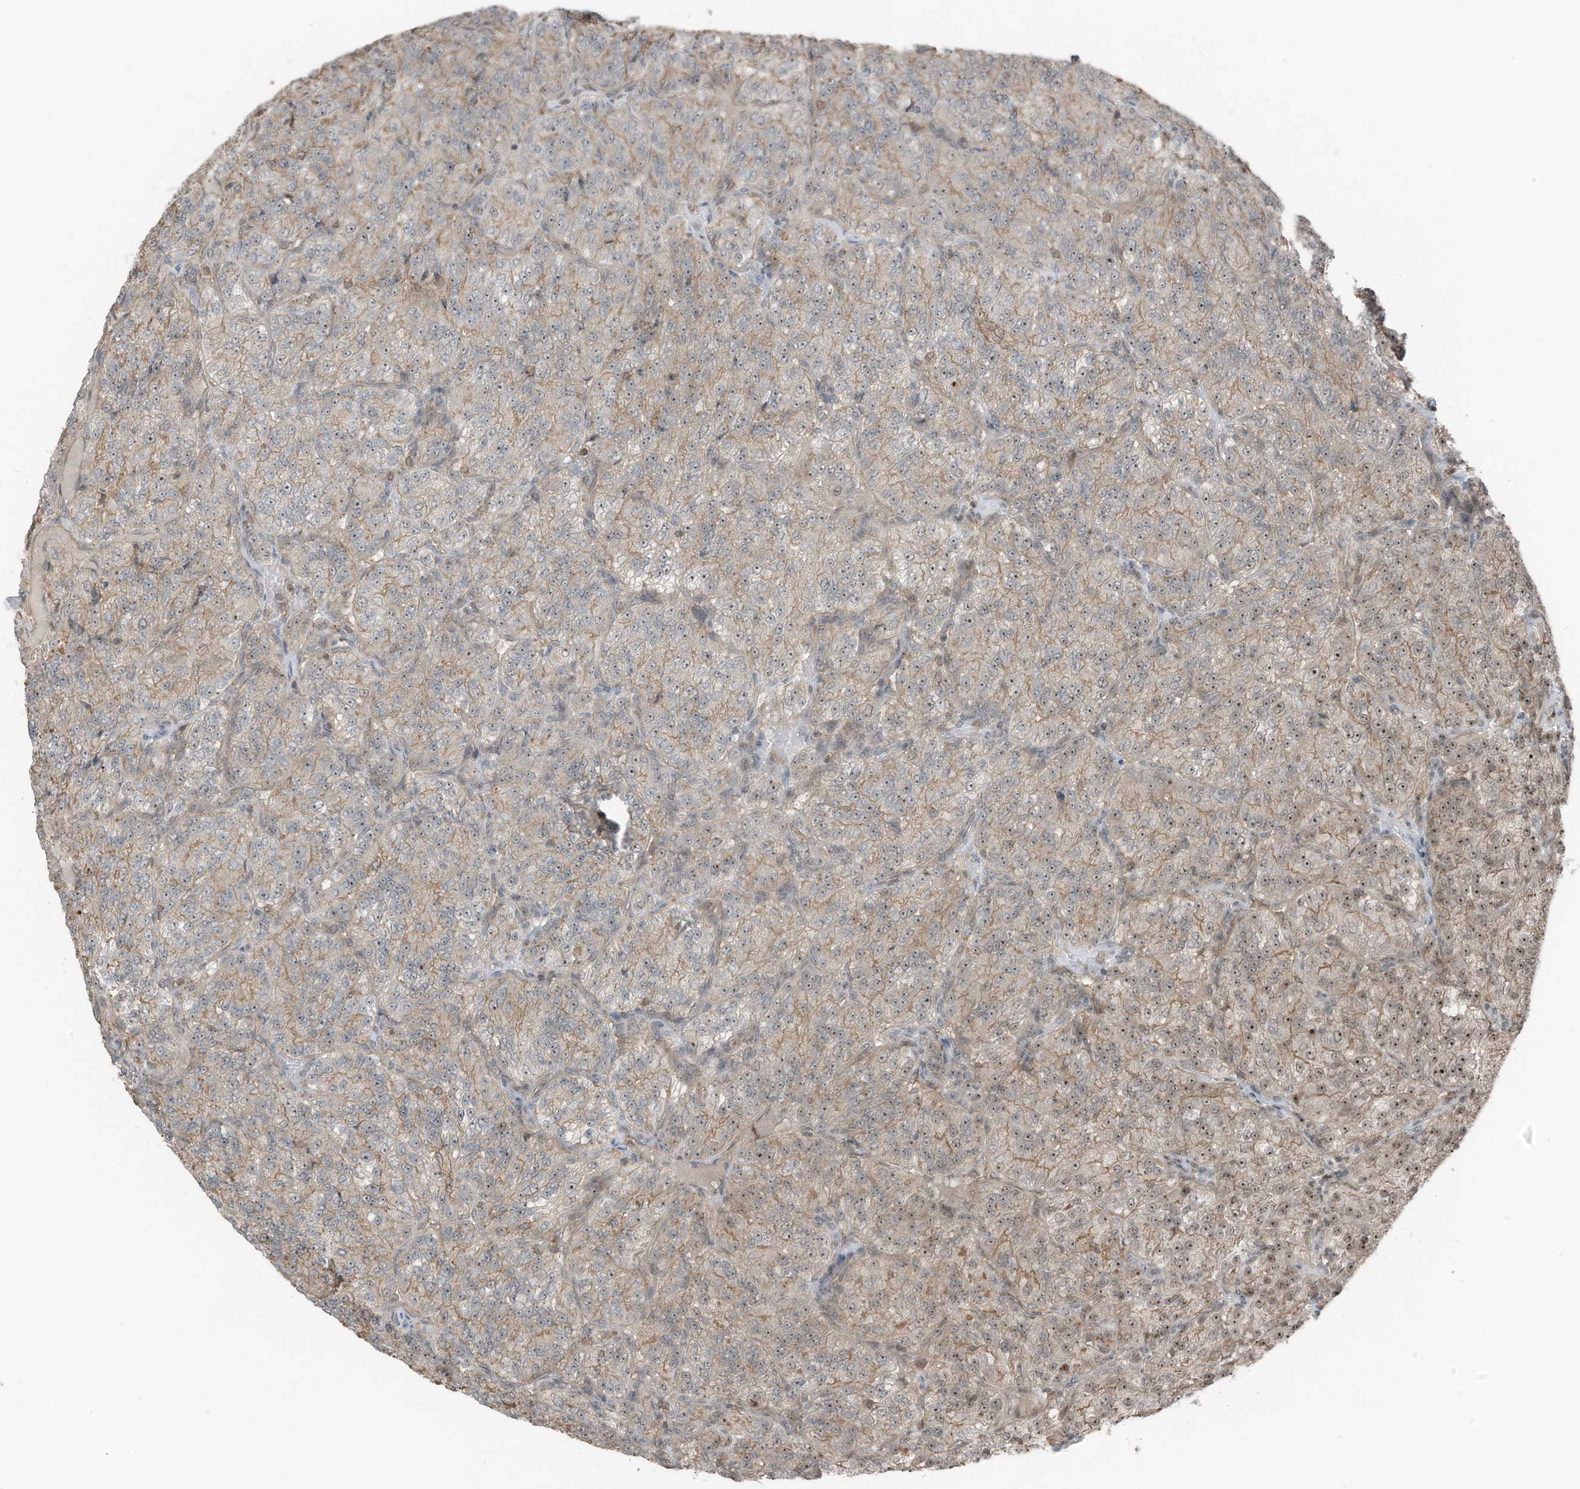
{"staining": {"intensity": "moderate", "quantity": ">75%", "location": "nuclear"}, "tissue": "renal cancer", "cell_type": "Tumor cells", "image_type": "cancer", "snomed": [{"axis": "morphology", "description": "Adenocarcinoma, NOS"}, {"axis": "topography", "description": "Kidney"}], "caption": "Renal cancer (adenocarcinoma) tissue shows moderate nuclear staining in approximately >75% of tumor cells The staining is performed using DAB (3,3'-diaminobenzidine) brown chromogen to label protein expression. The nuclei are counter-stained blue using hematoxylin.", "gene": "UTP3", "patient": {"sex": "female", "age": 63}}